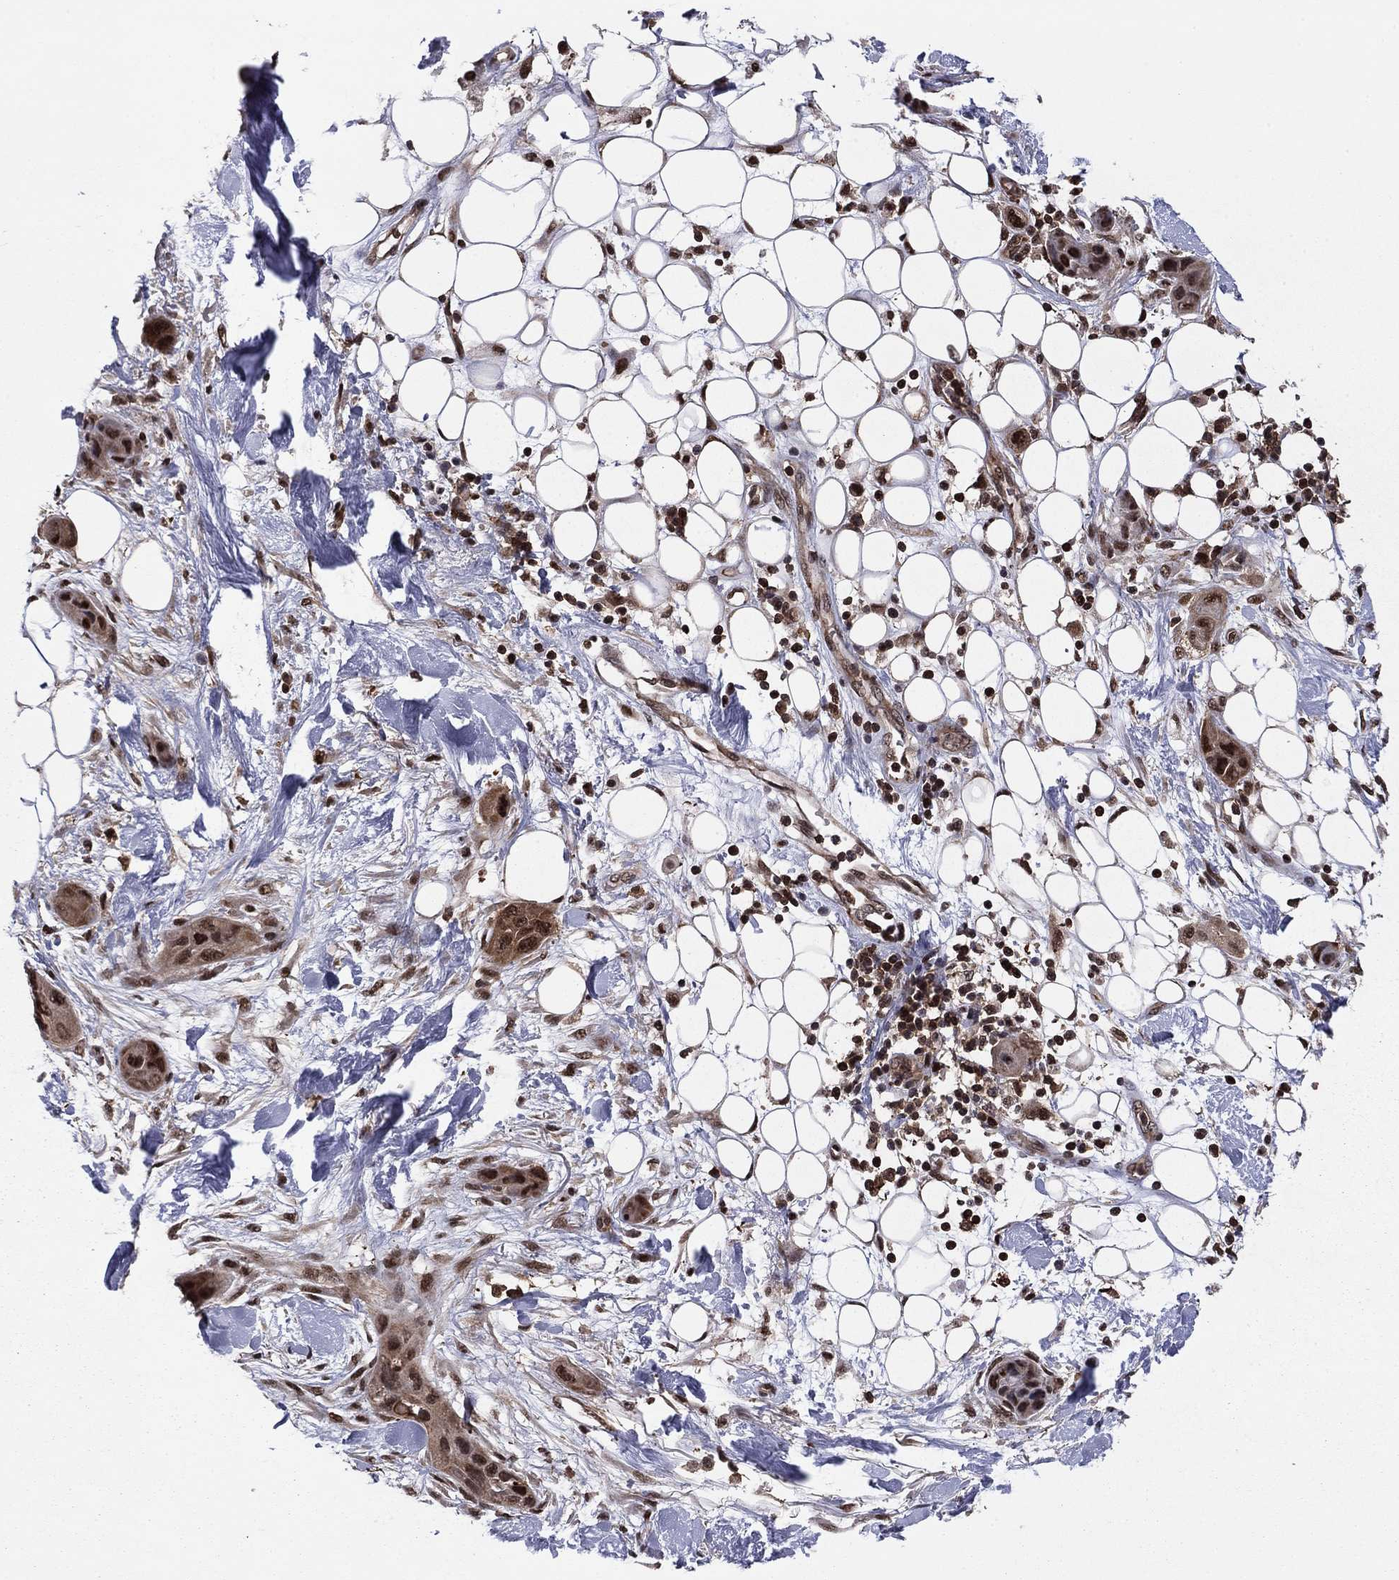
{"staining": {"intensity": "moderate", "quantity": "25%-75%", "location": "nuclear"}, "tissue": "skin cancer", "cell_type": "Tumor cells", "image_type": "cancer", "snomed": [{"axis": "morphology", "description": "Squamous cell carcinoma, NOS"}, {"axis": "topography", "description": "Skin"}], "caption": "This is a photomicrograph of immunohistochemistry staining of skin cancer, which shows moderate staining in the nuclear of tumor cells.", "gene": "PSMD2", "patient": {"sex": "male", "age": 79}}